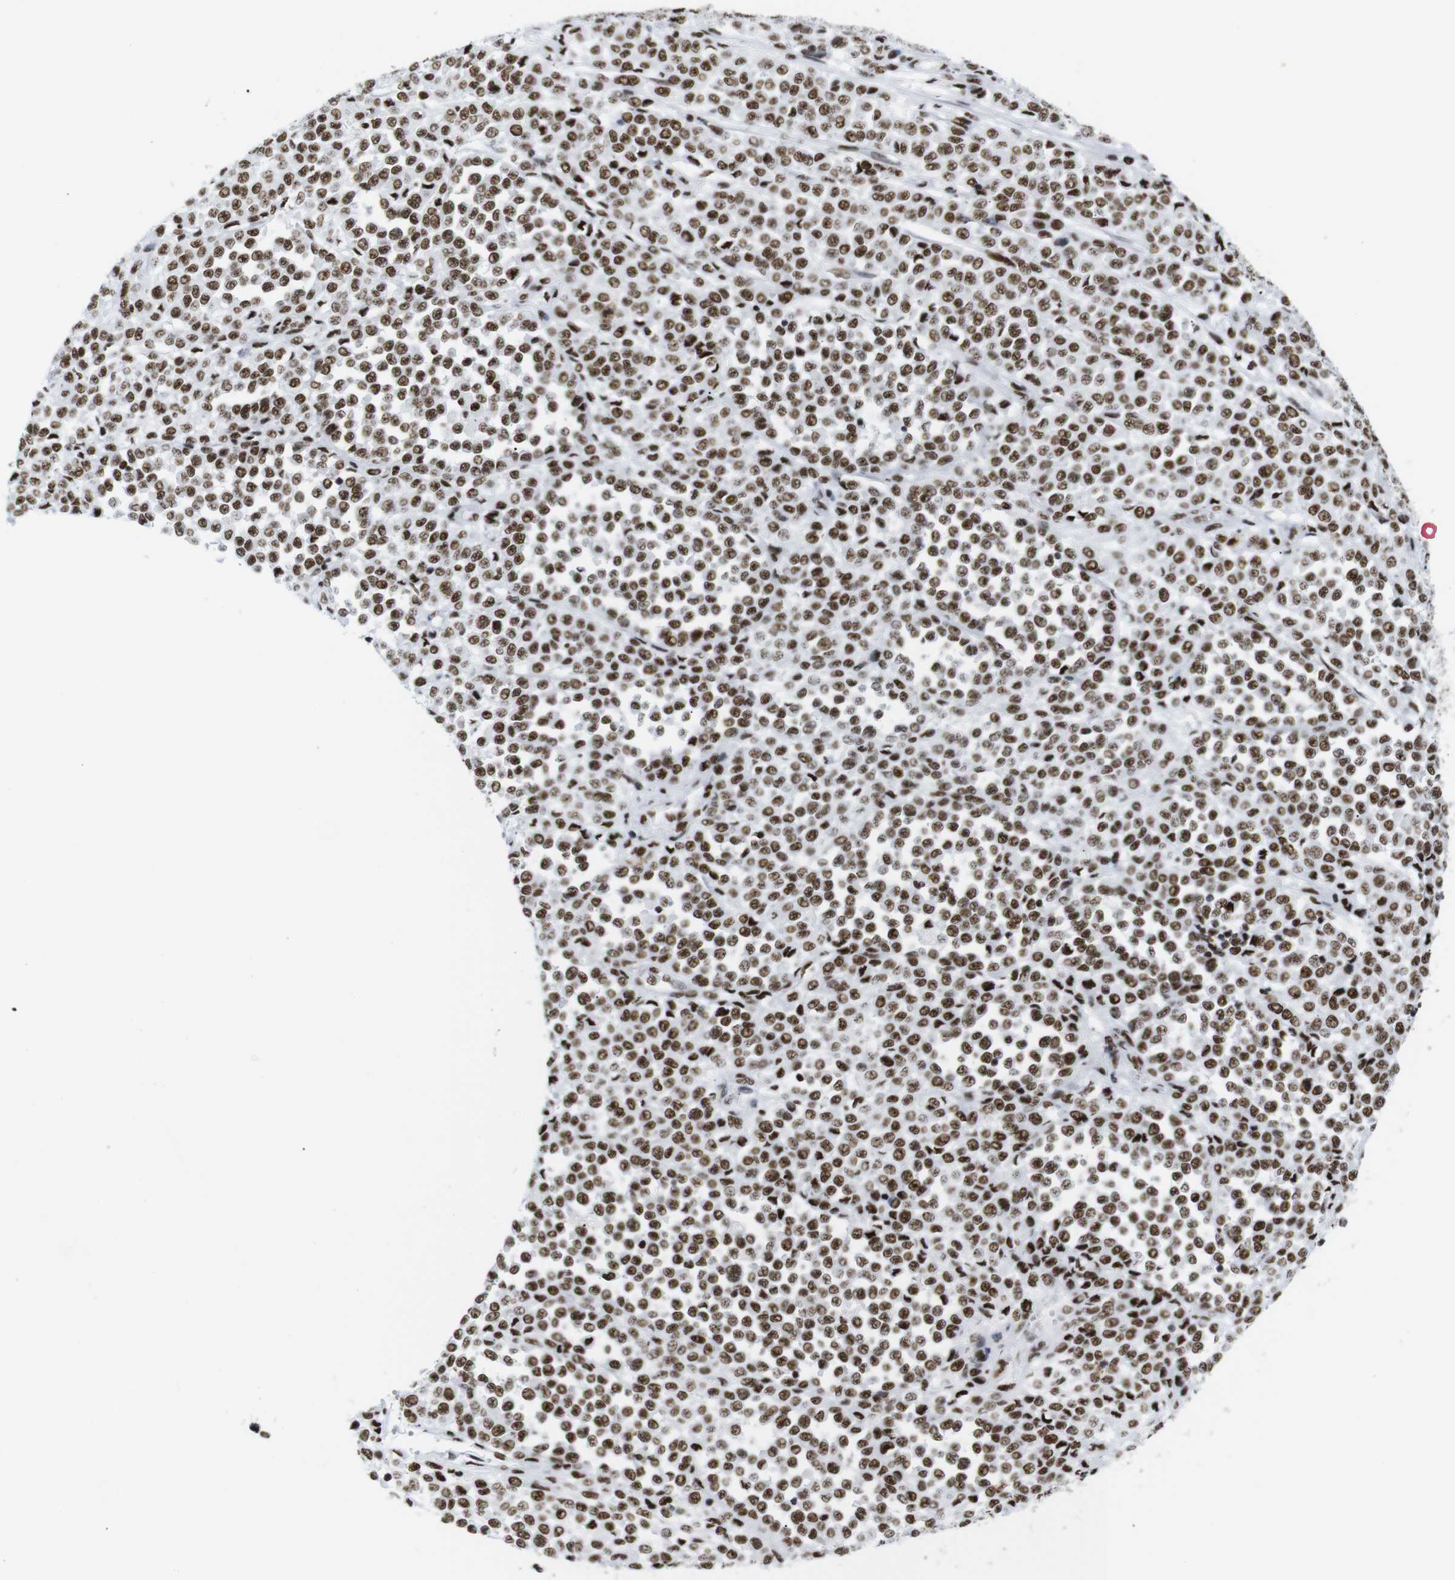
{"staining": {"intensity": "strong", "quantity": ">75%", "location": "nuclear"}, "tissue": "melanoma", "cell_type": "Tumor cells", "image_type": "cancer", "snomed": [{"axis": "morphology", "description": "Malignant melanoma, Metastatic site"}, {"axis": "topography", "description": "Pancreas"}], "caption": "Melanoma tissue shows strong nuclear expression in approximately >75% of tumor cells, visualized by immunohistochemistry. Immunohistochemistry (ihc) stains the protein in brown and the nuclei are stained blue.", "gene": "TRA2B", "patient": {"sex": "female", "age": 30}}